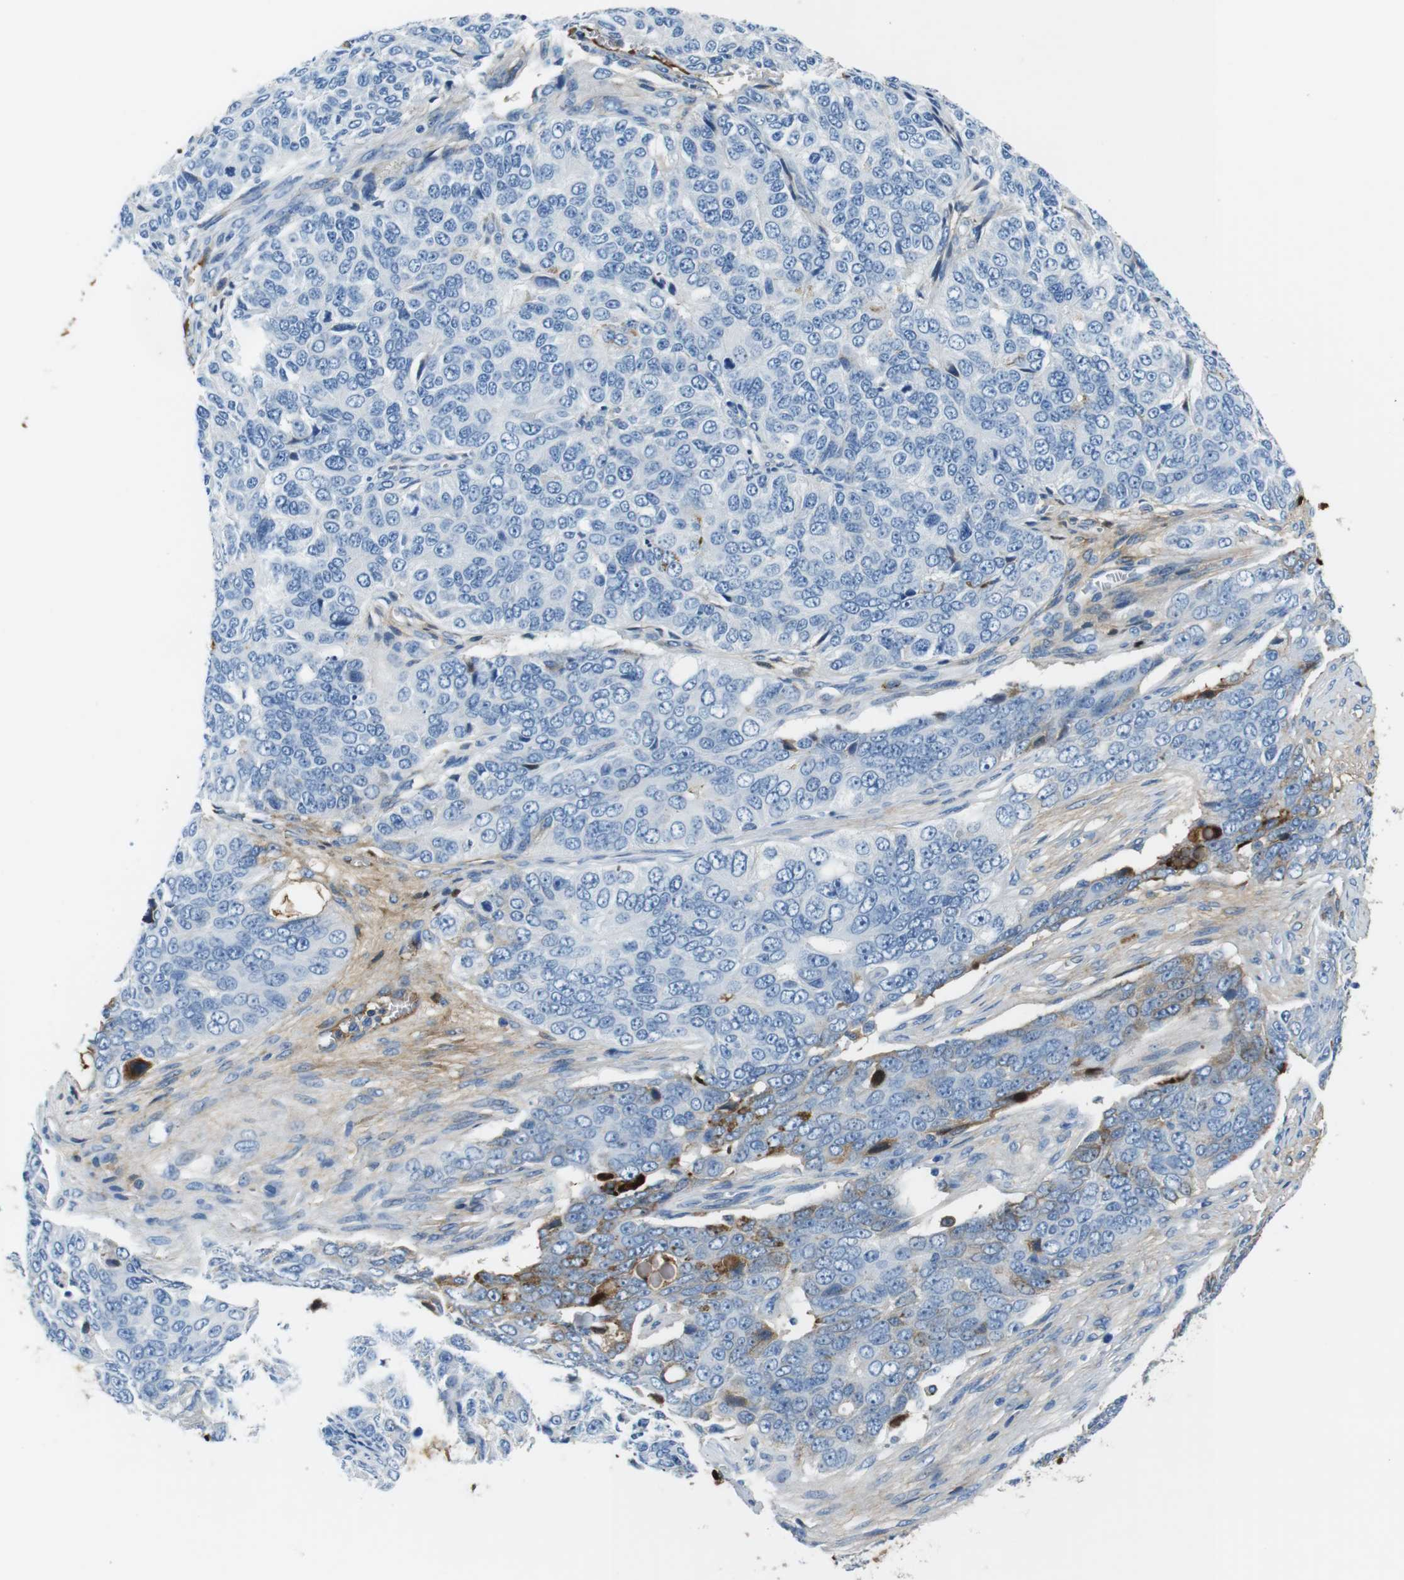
{"staining": {"intensity": "negative", "quantity": "none", "location": "none"}, "tissue": "ovarian cancer", "cell_type": "Tumor cells", "image_type": "cancer", "snomed": [{"axis": "morphology", "description": "Carcinoma, endometroid"}, {"axis": "topography", "description": "Ovary"}], "caption": "Histopathology image shows no protein expression in tumor cells of ovarian cancer tissue. (Stains: DAB (3,3'-diaminobenzidine) IHC with hematoxylin counter stain, Microscopy: brightfield microscopy at high magnification).", "gene": "IGKC", "patient": {"sex": "female", "age": 51}}